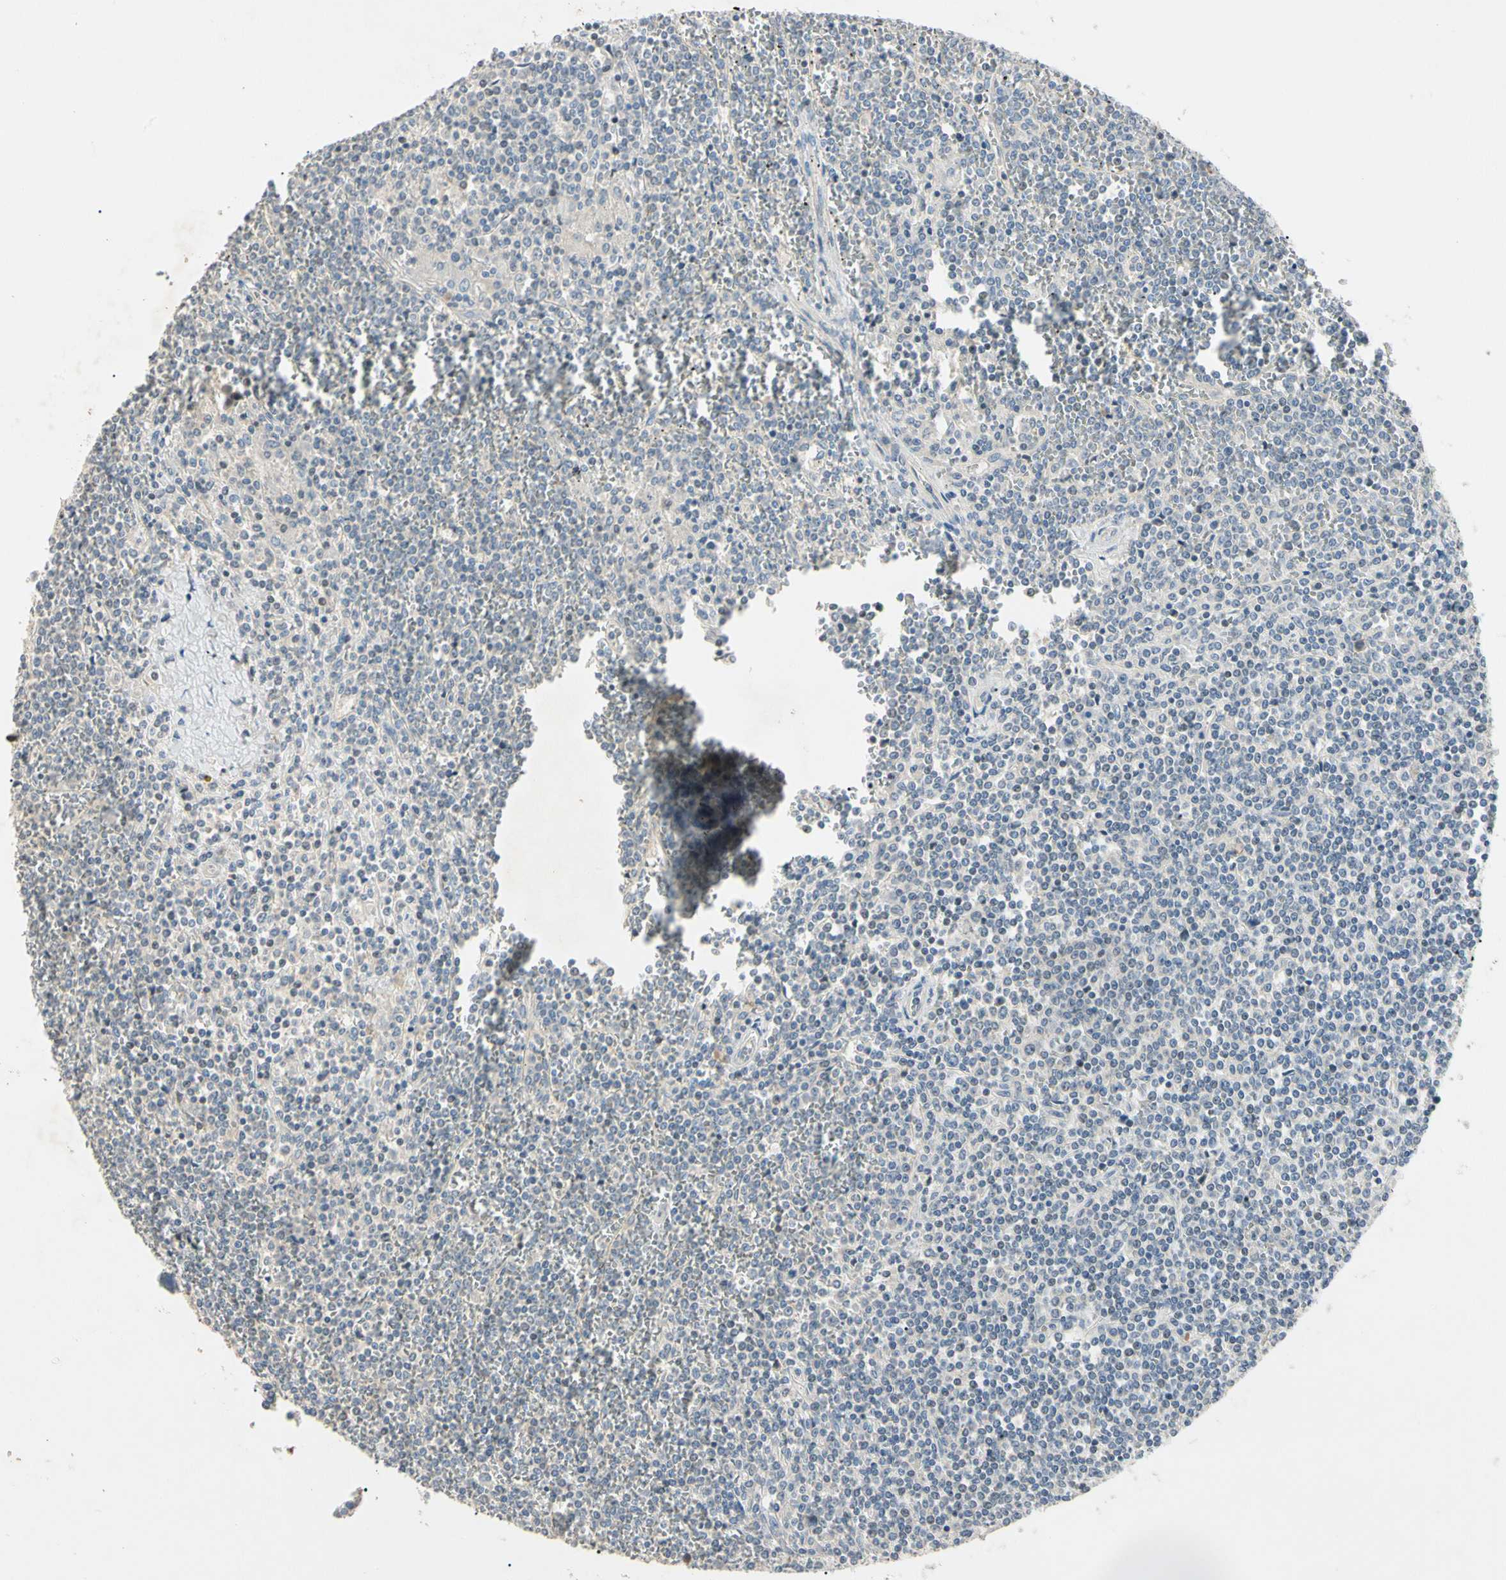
{"staining": {"intensity": "negative", "quantity": "none", "location": "none"}, "tissue": "lymphoma", "cell_type": "Tumor cells", "image_type": "cancer", "snomed": [{"axis": "morphology", "description": "Malignant lymphoma, non-Hodgkin's type, Low grade"}, {"axis": "topography", "description": "Spleen"}], "caption": "DAB immunohistochemical staining of human malignant lymphoma, non-Hodgkin's type (low-grade) shows no significant staining in tumor cells.", "gene": "PRSS21", "patient": {"sex": "female", "age": 19}}